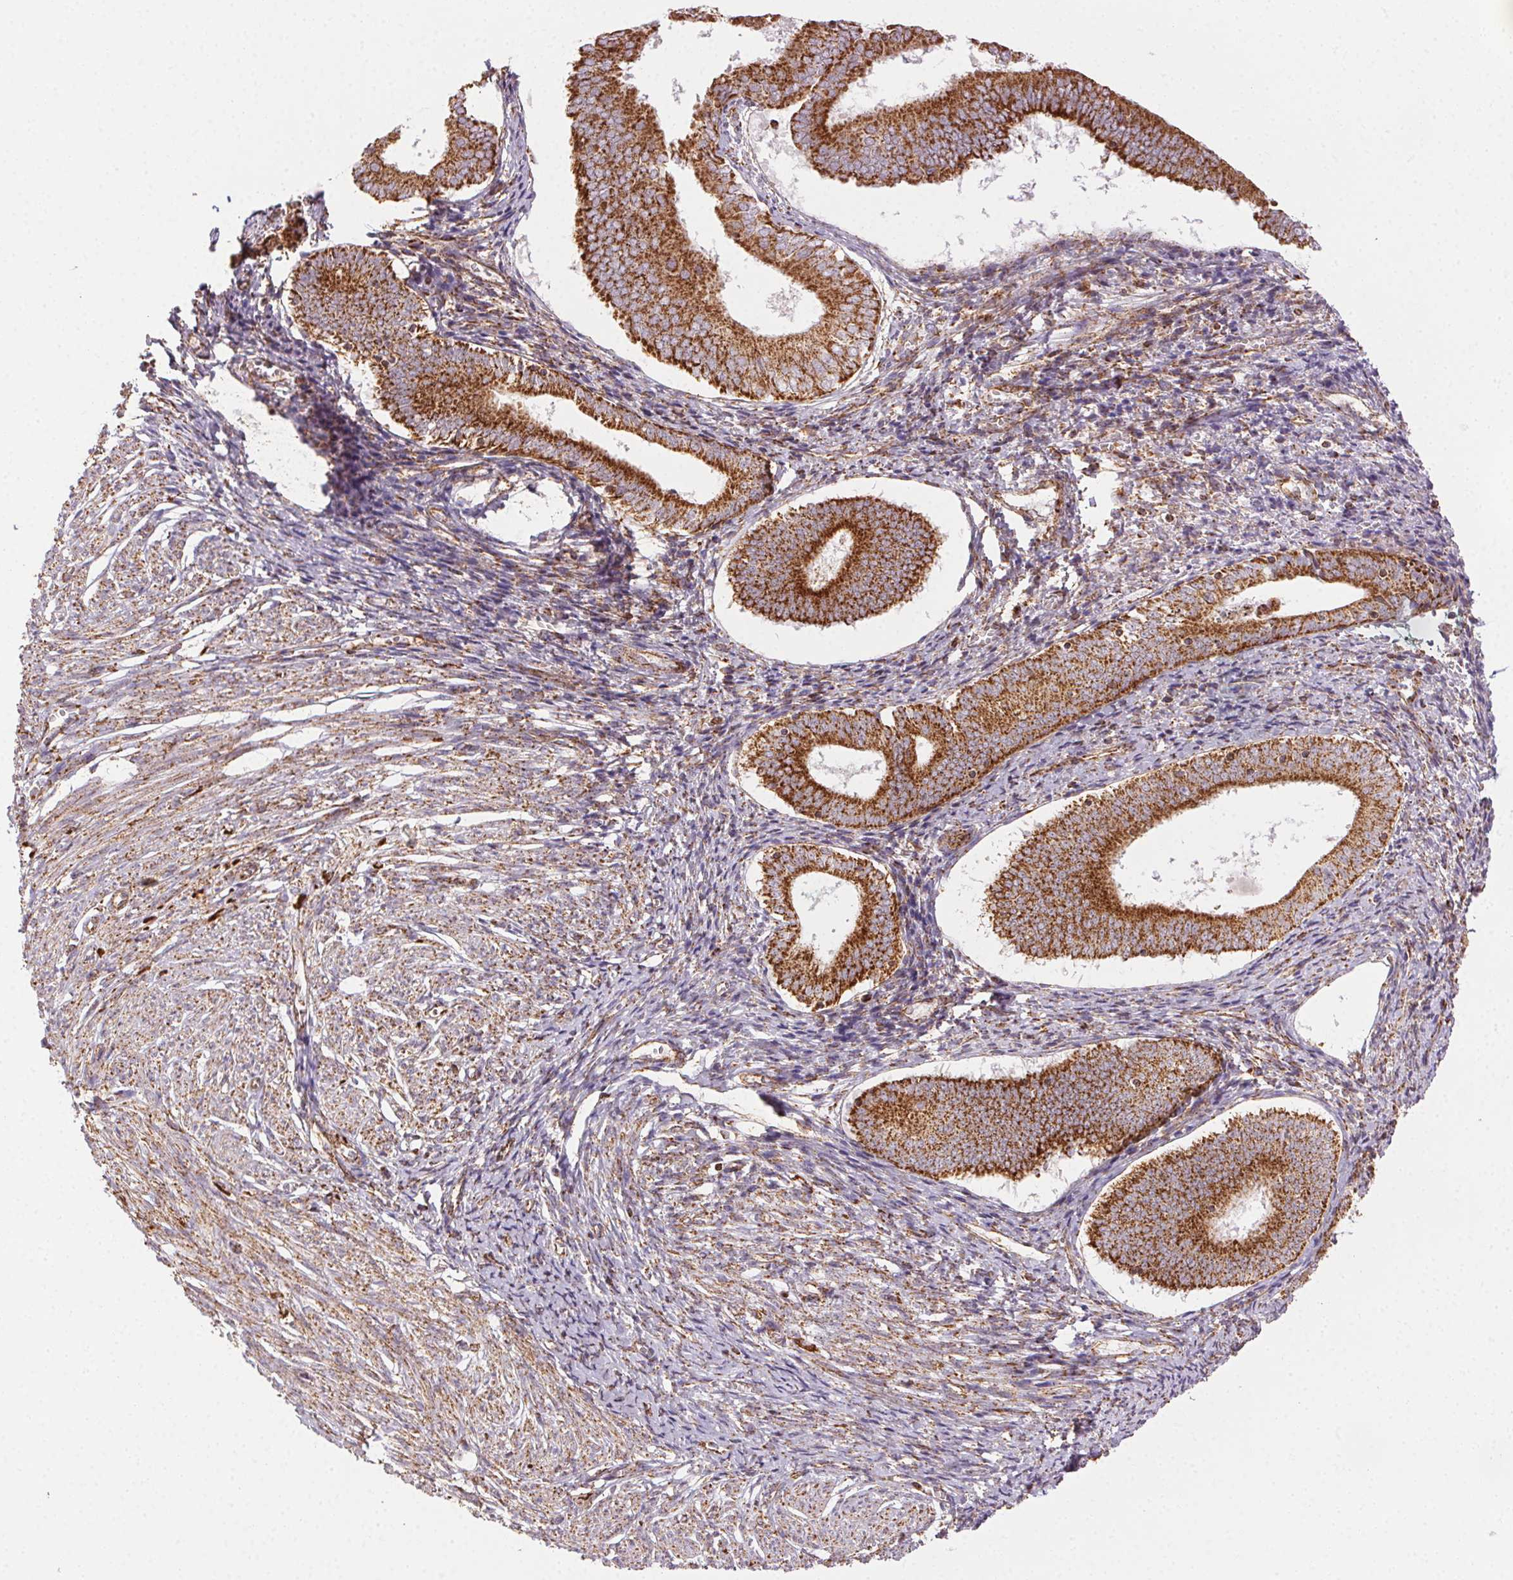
{"staining": {"intensity": "moderate", "quantity": ">75%", "location": "cytoplasmic/membranous"}, "tissue": "endometrium", "cell_type": "Cells in endometrial stroma", "image_type": "normal", "snomed": [{"axis": "morphology", "description": "Normal tissue, NOS"}, {"axis": "topography", "description": "Endometrium"}], "caption": "The immunohistochemical stain labels moderate cytoplasmic/membranous positivity in cells in endometrial stroma of unremarkable endometrium.", "gene": "CLPB", "patient": {"sex": "female", "age": 50}}